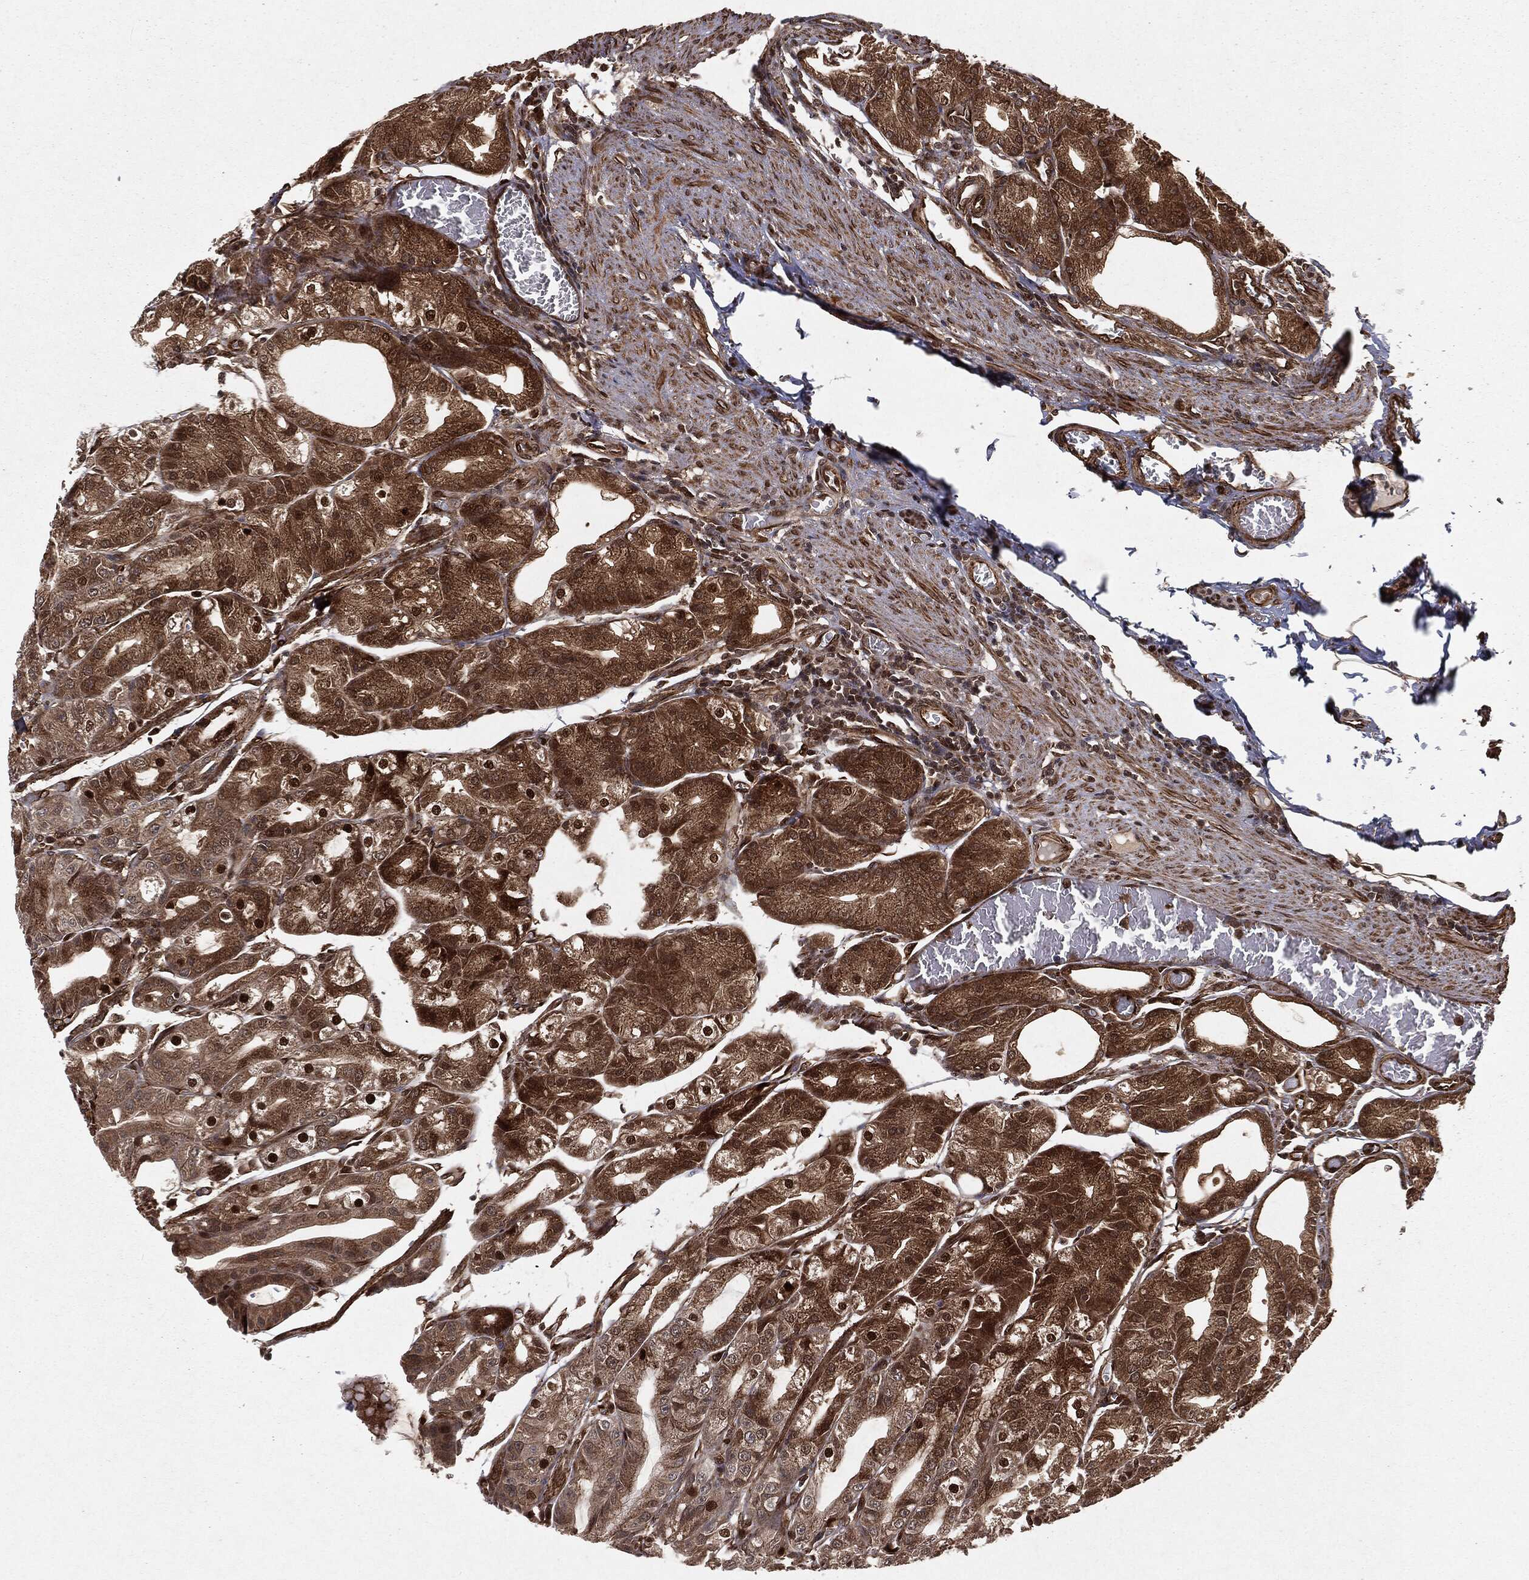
{"staining": {"intensity": "strong", "quantity": ">75%", "location": "cytoplasmic/membranous,nuclear"}, "tissue": "stomach", "cell_type": "Glandular cells", "image_type": "normal", "snomed": [{"axis": "morphology", "description": "Normal tissue, NOS"}, {"axis": "topography", "description": "Stomach"}], "caption": "Immunohistochemical staining of normal human stomach displays high levels of strong cytoplasmic/membranous,nuclear positivity in about >75% of glandular cells.", "gene": "RANBP9", "patient": {"sex": "male", "age": 71}}